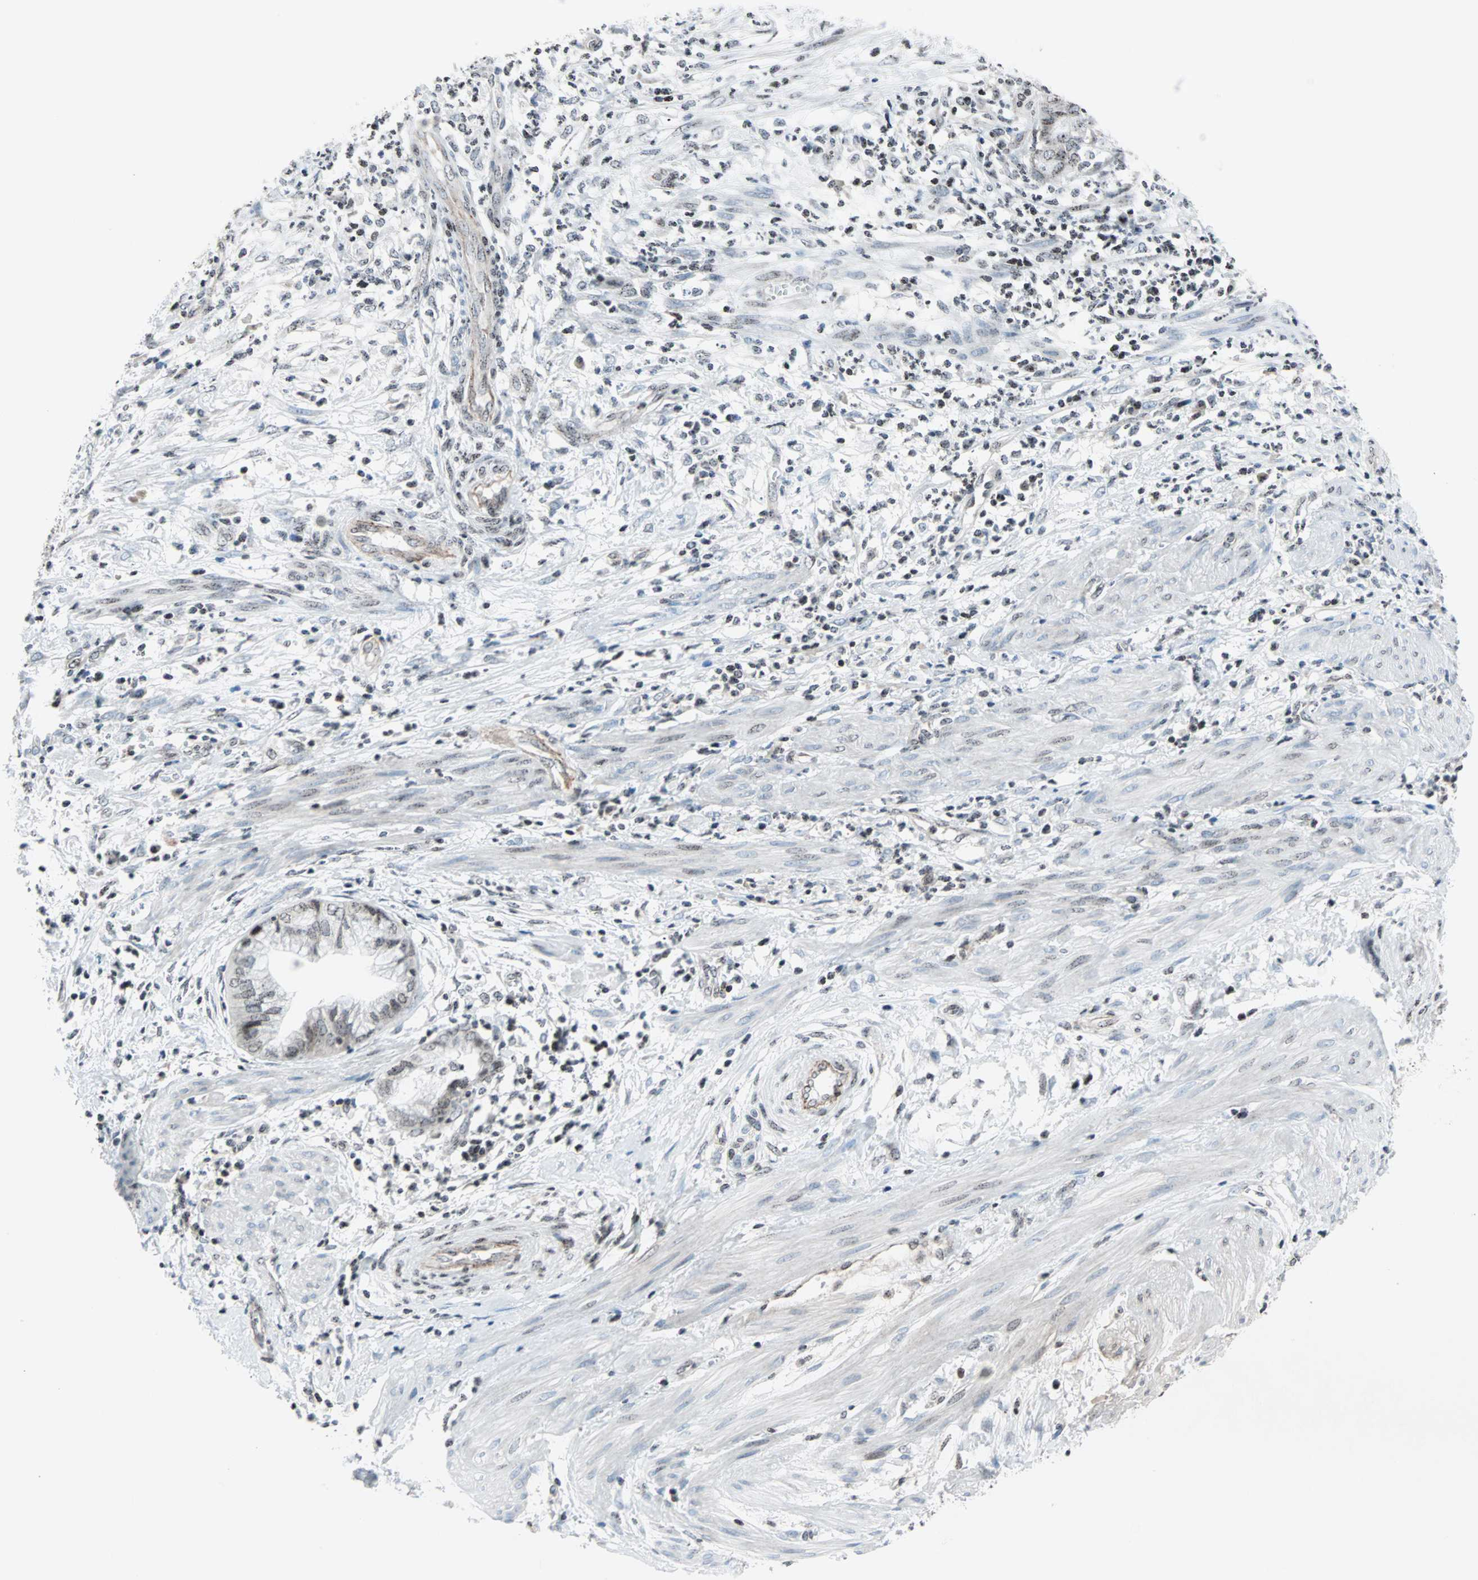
{"staining": {"intensity": "weak", "quantity": "25%-75%", "location": "nuclear"}, "tissue": "endometrial cancer", "cell_type": "Tumor cells", "image_type": "cancer", "snomed": [{"axis": "morphology", "description": "Necrosis, NOS"}, {"axis": "morphology", "description": "Adenocarcinoma, NOS"}, {"axis": "topography", "description": "Endometrium"}], "caption": "DAB (3,3'-diaminobenzidine) immunohistochemical staining of human endometrial adenocarcinoma reveals weak nuclear protein positivity in about 25%-75% of tumor cells.", "gene": "CENPA", "patient": {"sex": "female", "age": 79}}